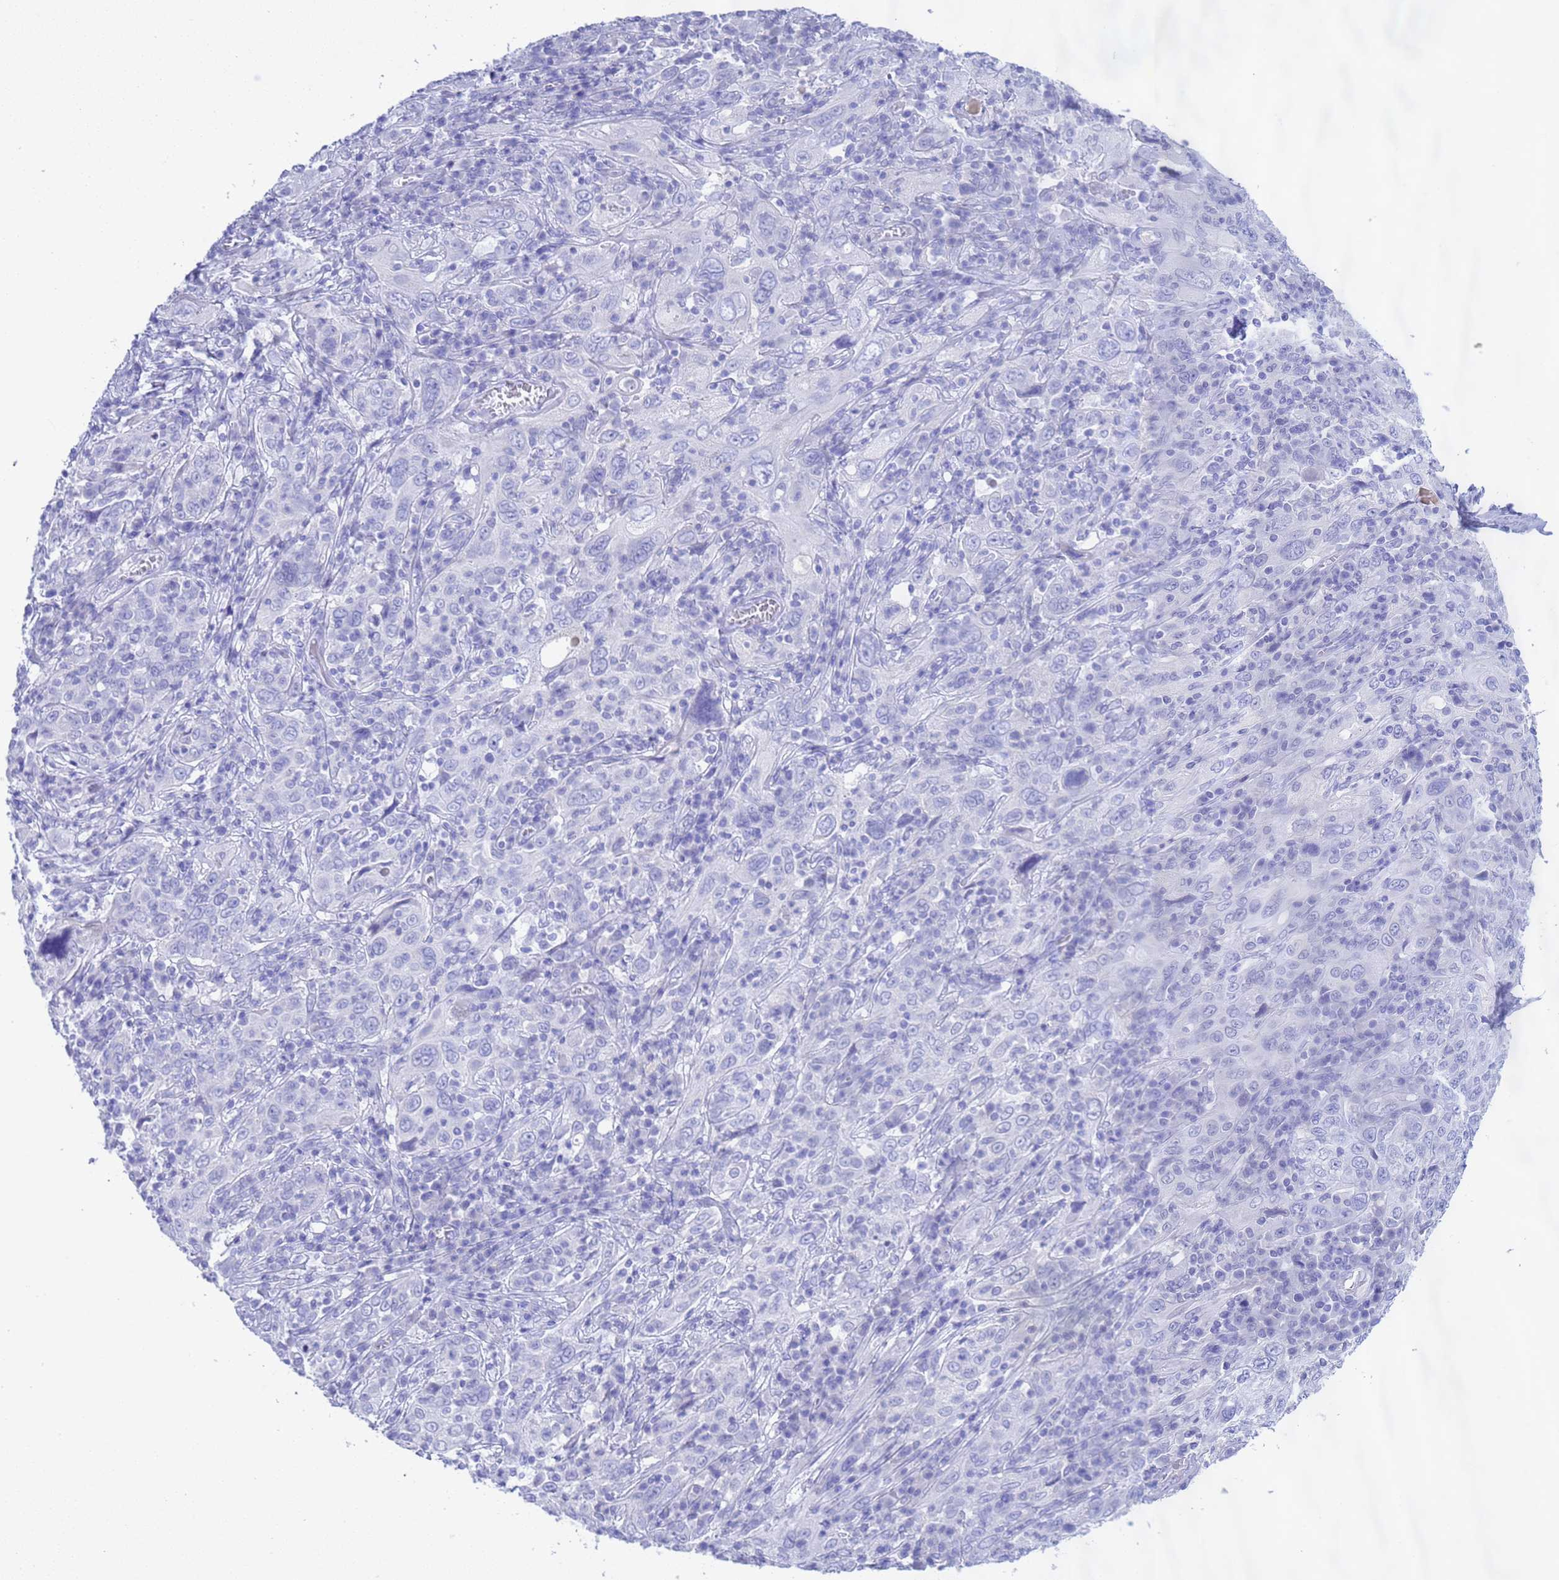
{"staining": {"intensity": "negative", "quantity": "none", "location": "none"}, "tissue": "cervical cancer", "cell_type": "Tumor cells", "image_type": "cancer", "snomed": [{"axis": "morphology", "description": "Squamous cell carcinoma, NOS"}, {"axis": "topography", "description": "Cervix"}], "caption": "DAB (3,3'-diaminobenzidine) immunohistochemical staining of squamous cell carcinoma (cervical) reveals no significant expression in tumor cells.", "gene": "GSTM1", "patient": {"sex": "female", "age": 46}}